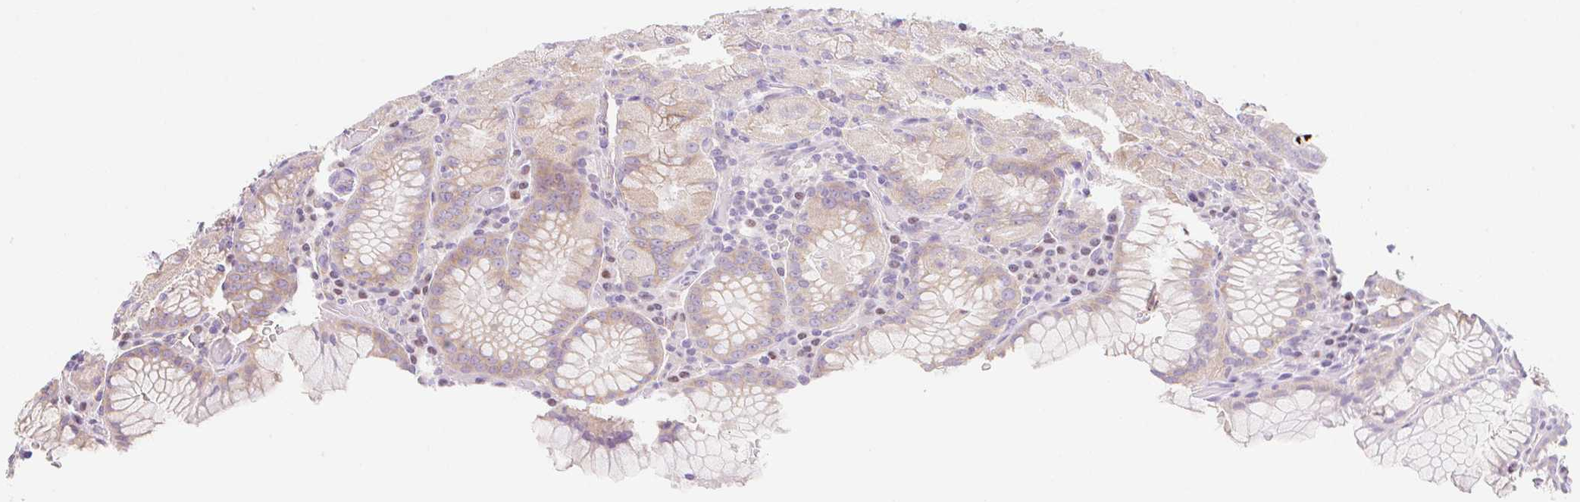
{"staining": {"intensity": "weak", "quantity": ">75%", "location": "cytoplasmic/membranous"}, "tissue": "stomach", "cell_type": "Glandular cells", "image_type": "normal", "snomed": [{"axis": "morphology", "description": "Normal tissue, NOS"}, {"axis": "topography", "description": "Stomach, upper"}, {"axis": "topography", "description": "Stomach, lower"}], "caption": "IHC histopathology image of normal human stomach stained for a protein (brown), which exhibits low levels of weak cytoplasmic/membranous expression in about >75% of glandular cells.", "gene": "LYVE1", "patient": {"sex": "male", "age": 80}}